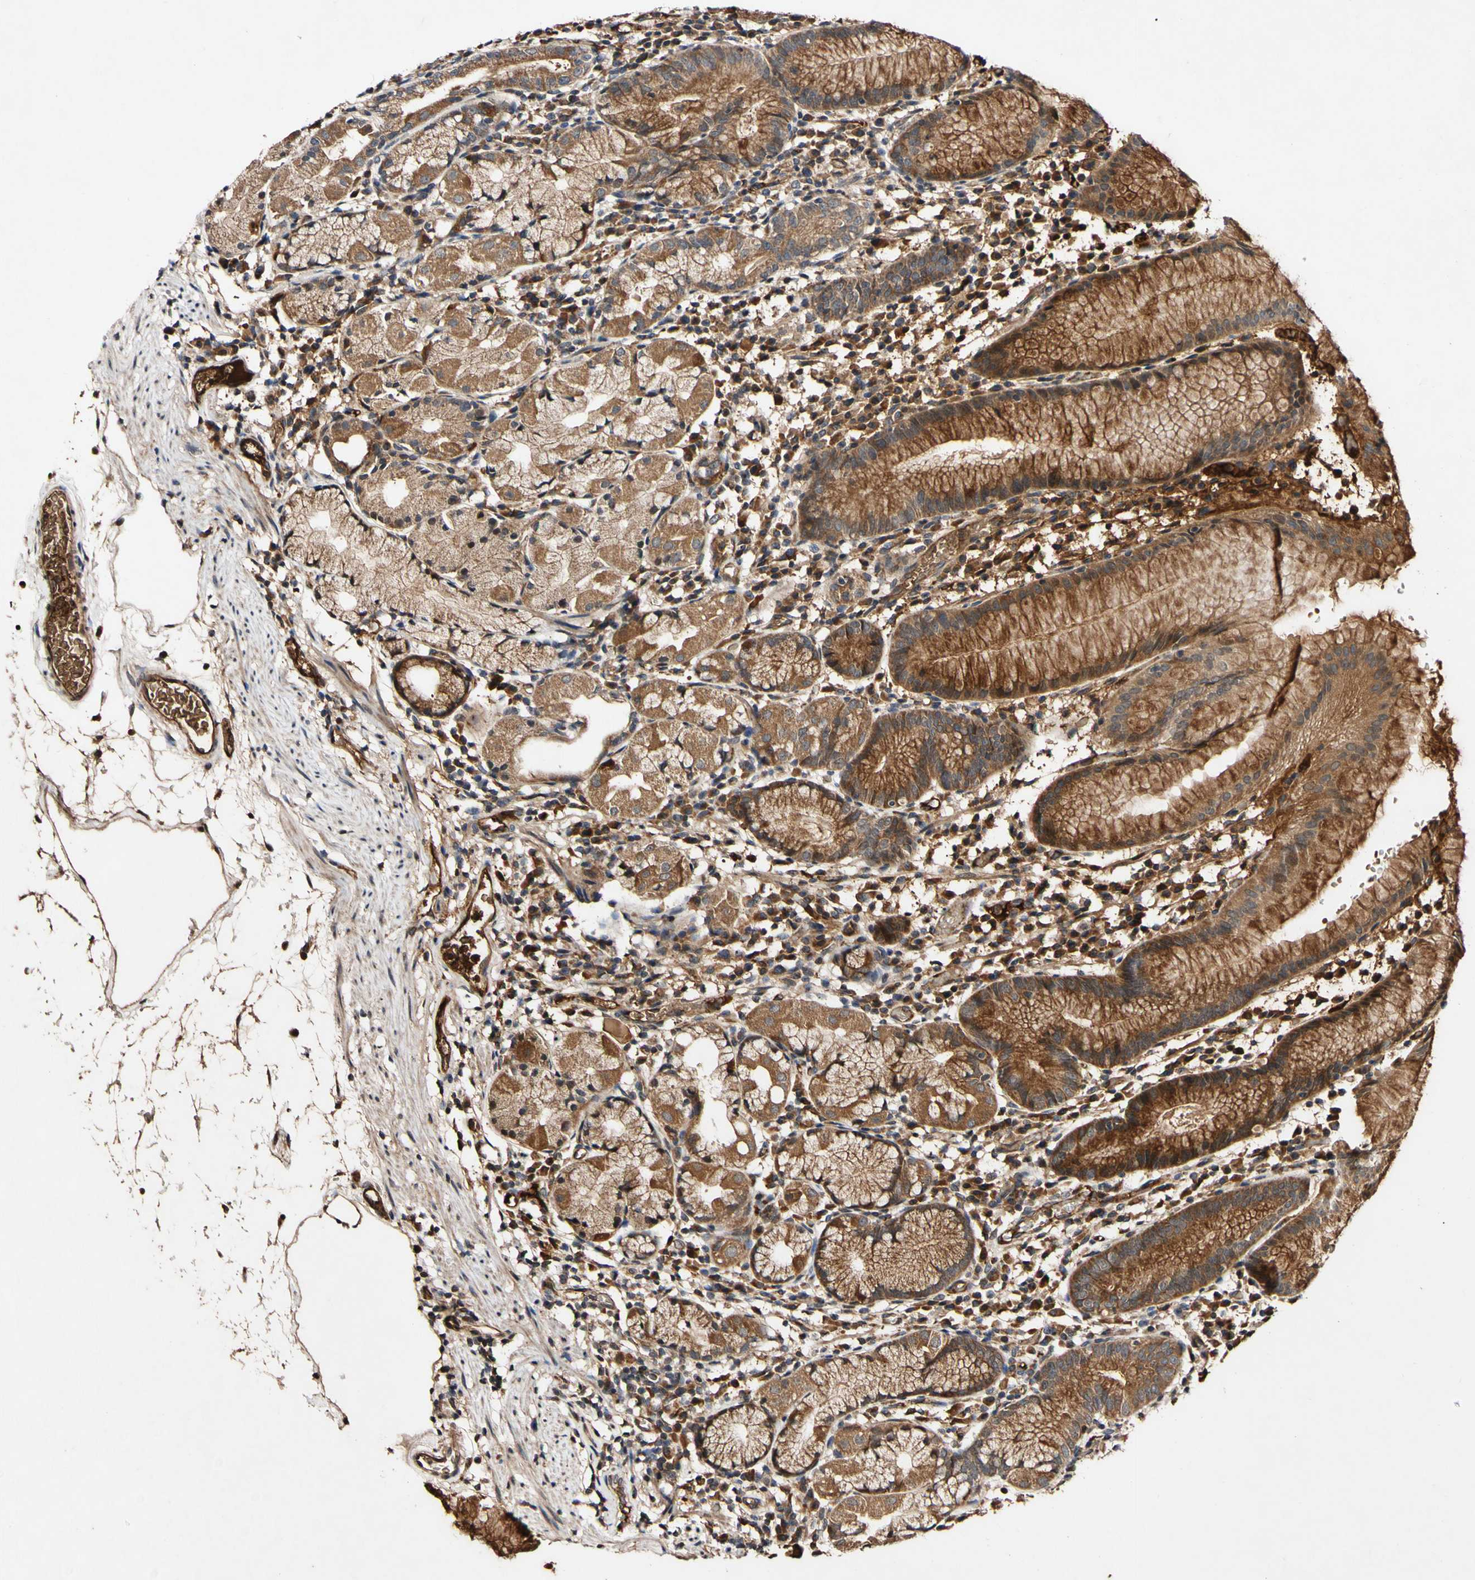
{"staining": {"intensity": "strong", "quantity": ">75%", "location": "cytoplasmic/membranous"}, "tissue": "stomach", "cell_type": "Glandular cells", "image_type": "normal", "snomed": [{"axis": "morphology", "description": "Normal tissue, NOS"}, {"axis": "topography", "description": "Stomach"}, {"axis": "topography", "description": "Stomach, lower"}], "caption": "Approximately >75% of glandular cells in unremarkable human stomach exhibit strong cytoplasmic/membranous protein expression as visualized by brown immunohistochemical staining.", "gene": "PLAT", "patient": {"sex": "female", "age": 75}}